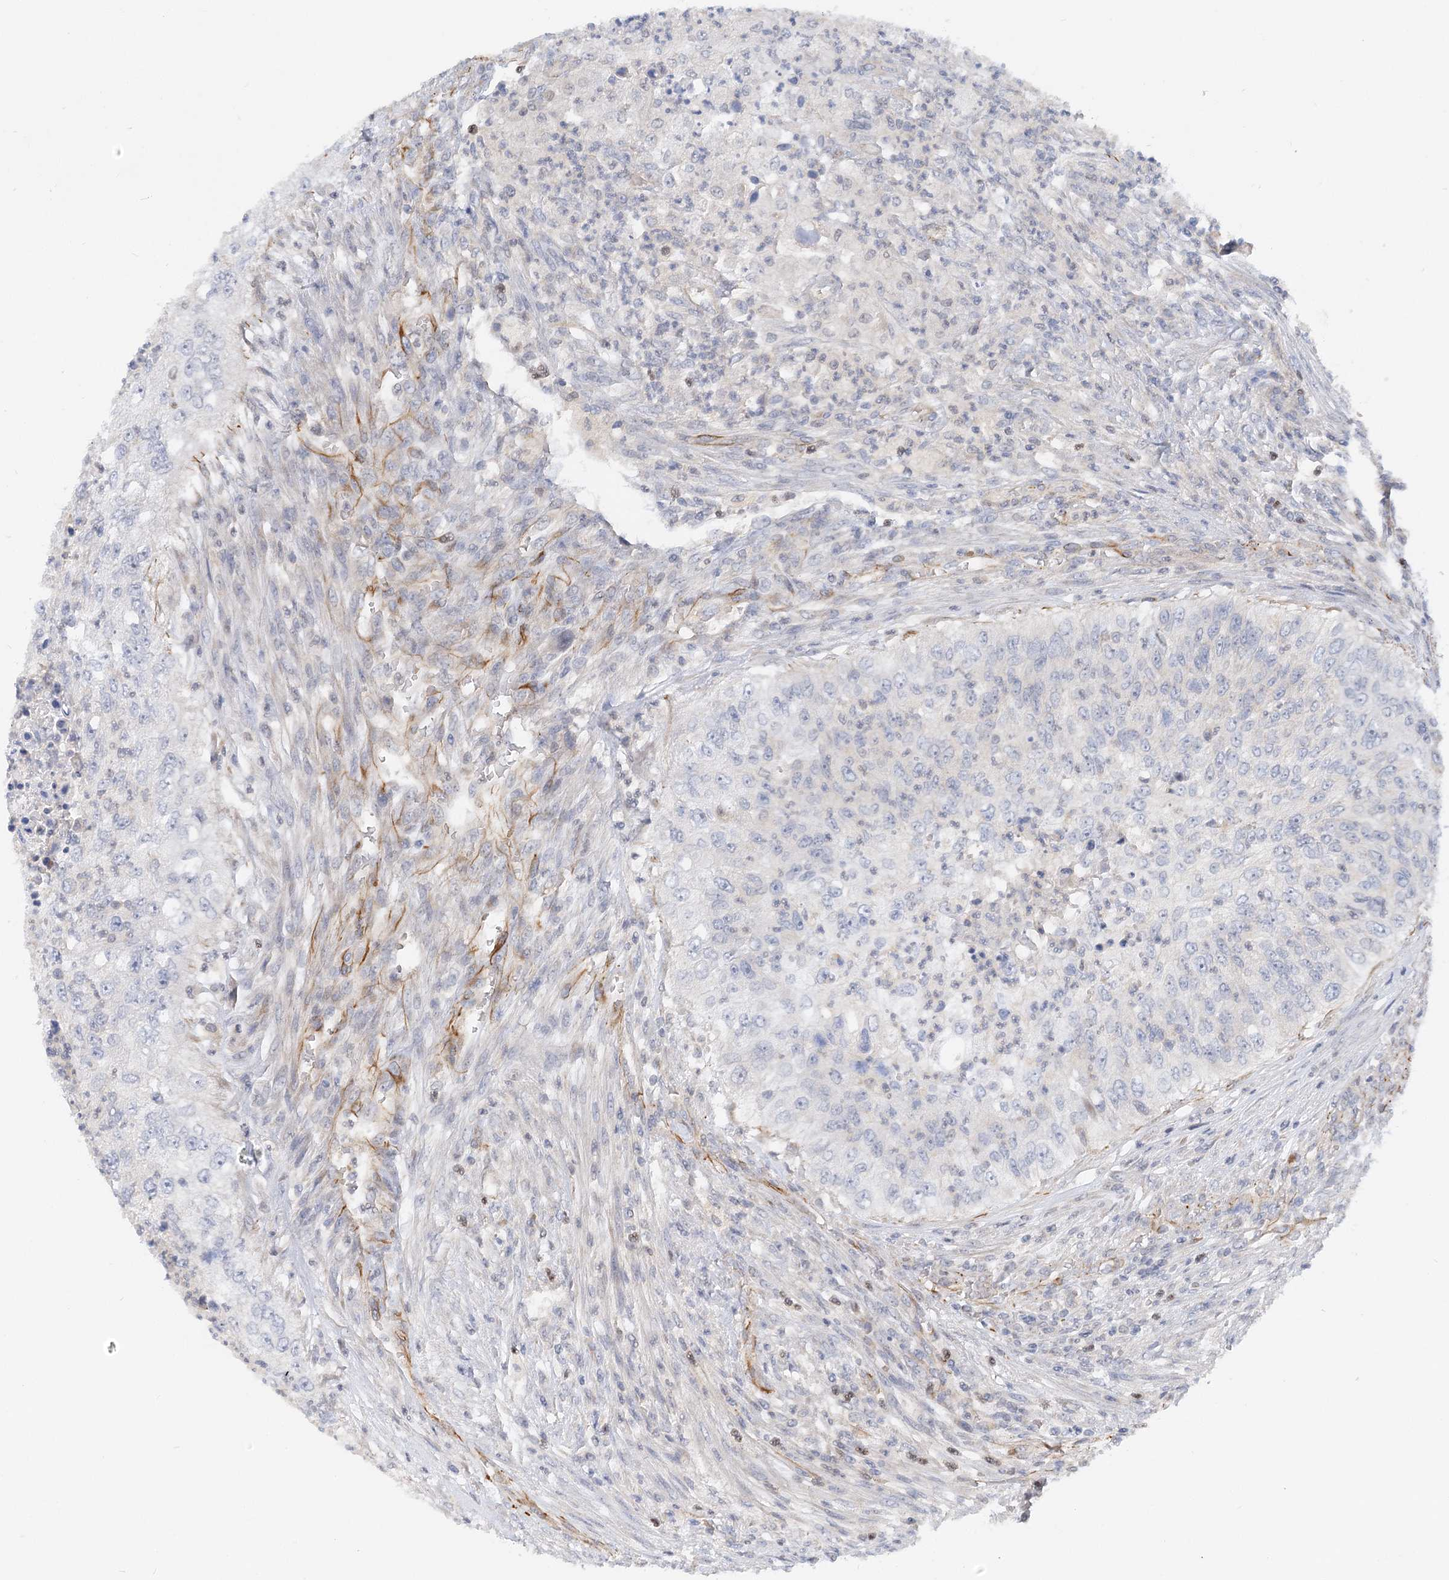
{"staining": {"intensity": "negative", "quantity": "none", "location": "none"}, "tissue": "urothelial cancer", "cell_type": "Tumor cells", "image_type": "cancer", "snomed": [{"axis": "morphology", "description": "Urothelial carcinoma, High grade"}, {"axis": "topography", "description": "Urinary bladder"}], "caption": "Protein analysis of urothelial cancer displays no significant staining in tumor cells.", "gene": "NELL2", "patient": {"sex": "female", "age": 60}}